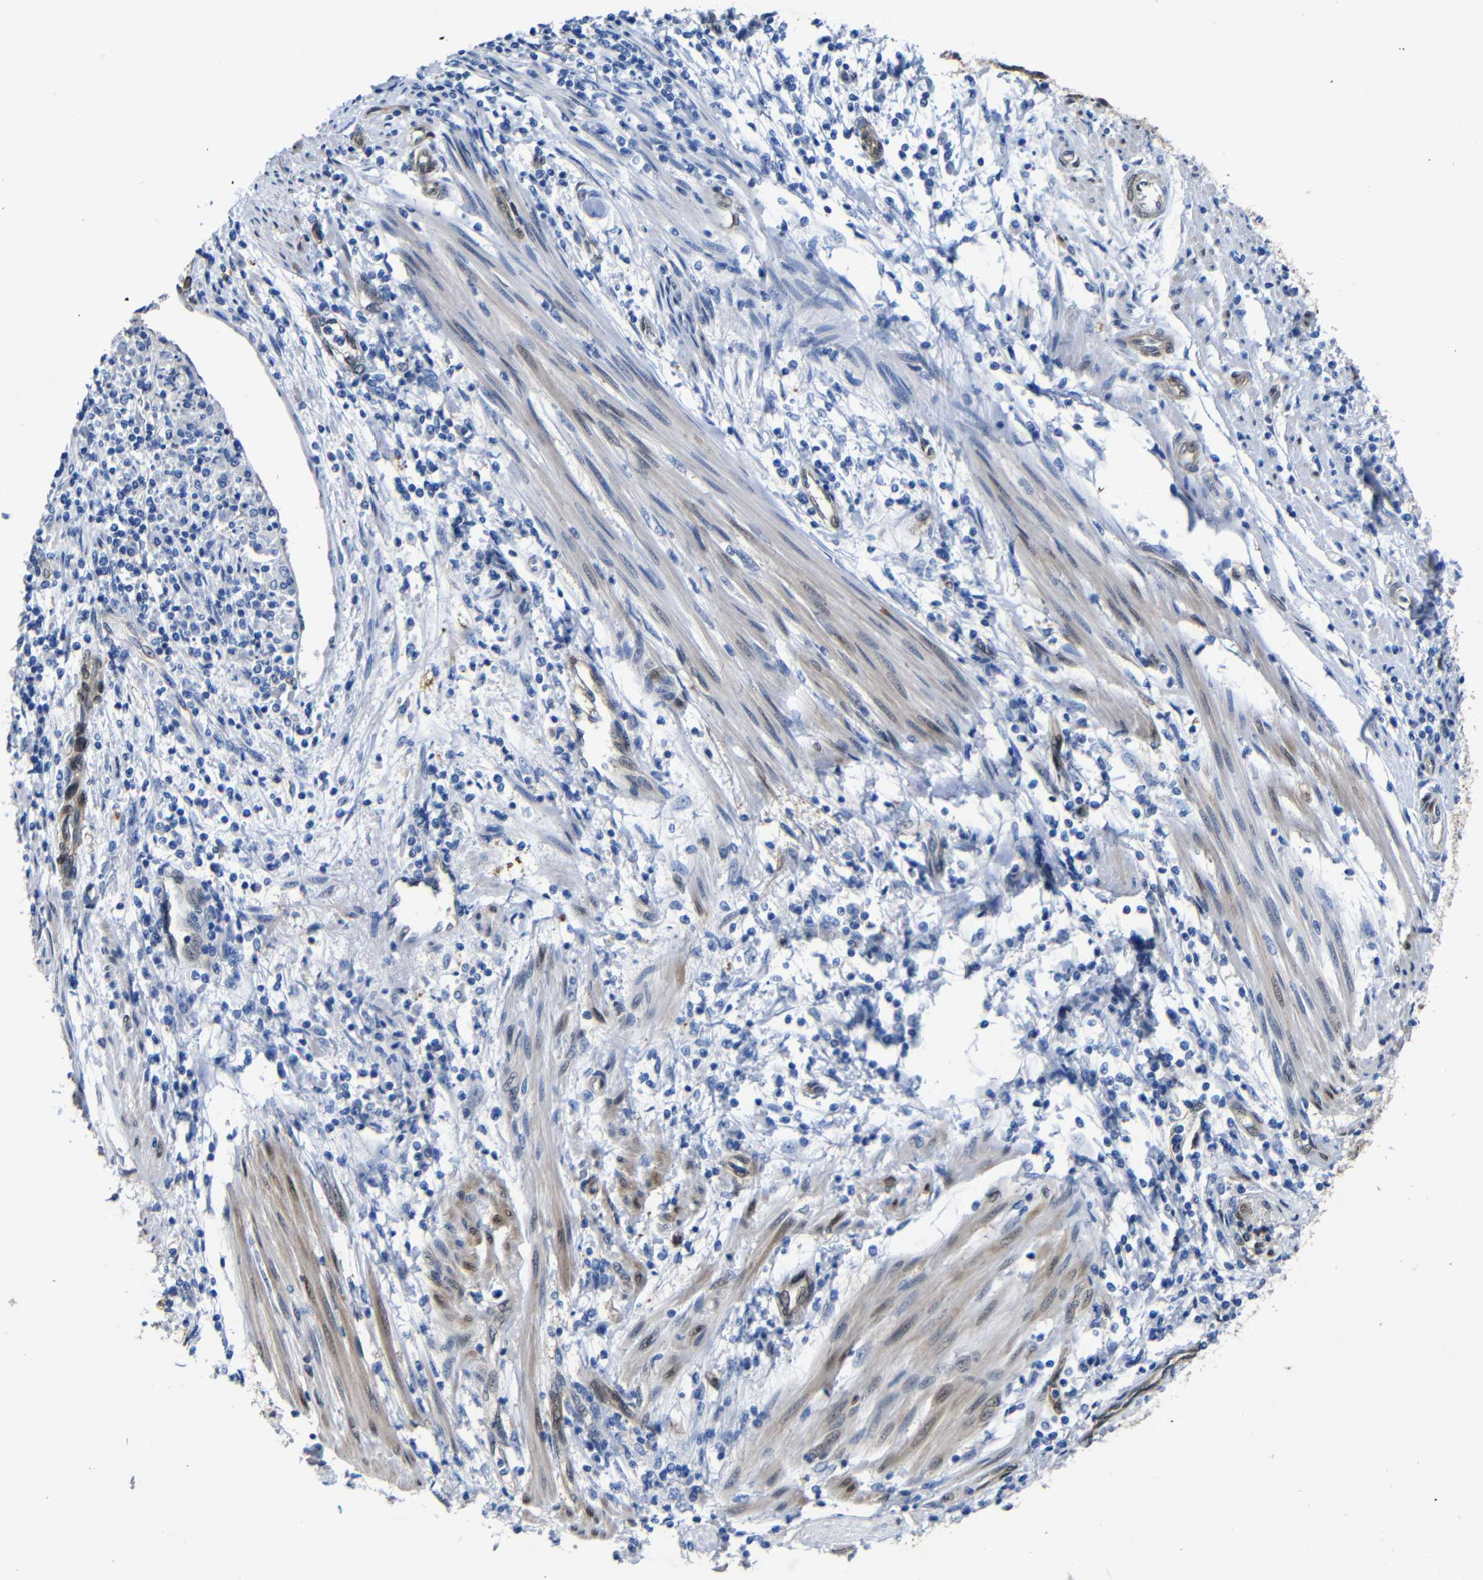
{"staining": {"intensity": "moderate", "quantity": ">75%", "location": "cytoplasmic/membranous"}, "tissue": "endometrial cancer", "cell_type": "Tumor cells", "image_type": "cancer", "snomed": [{"axis": "morphology", "description": "Adenocarcinoma, NOS"}, {"axis": "topography", "description": "Uterus"}, {"axis": "topography", "description": "Endometrium"}], "caption": "Approximately >75% of tumor cells in endometrial adenocarcinoma exhibit moderate cytoplasmic/membranous protein expression as visualized by brown immunohistochemical staining.", "gene": "YAP1", "patient": {"sex": "female", "age": 70}}